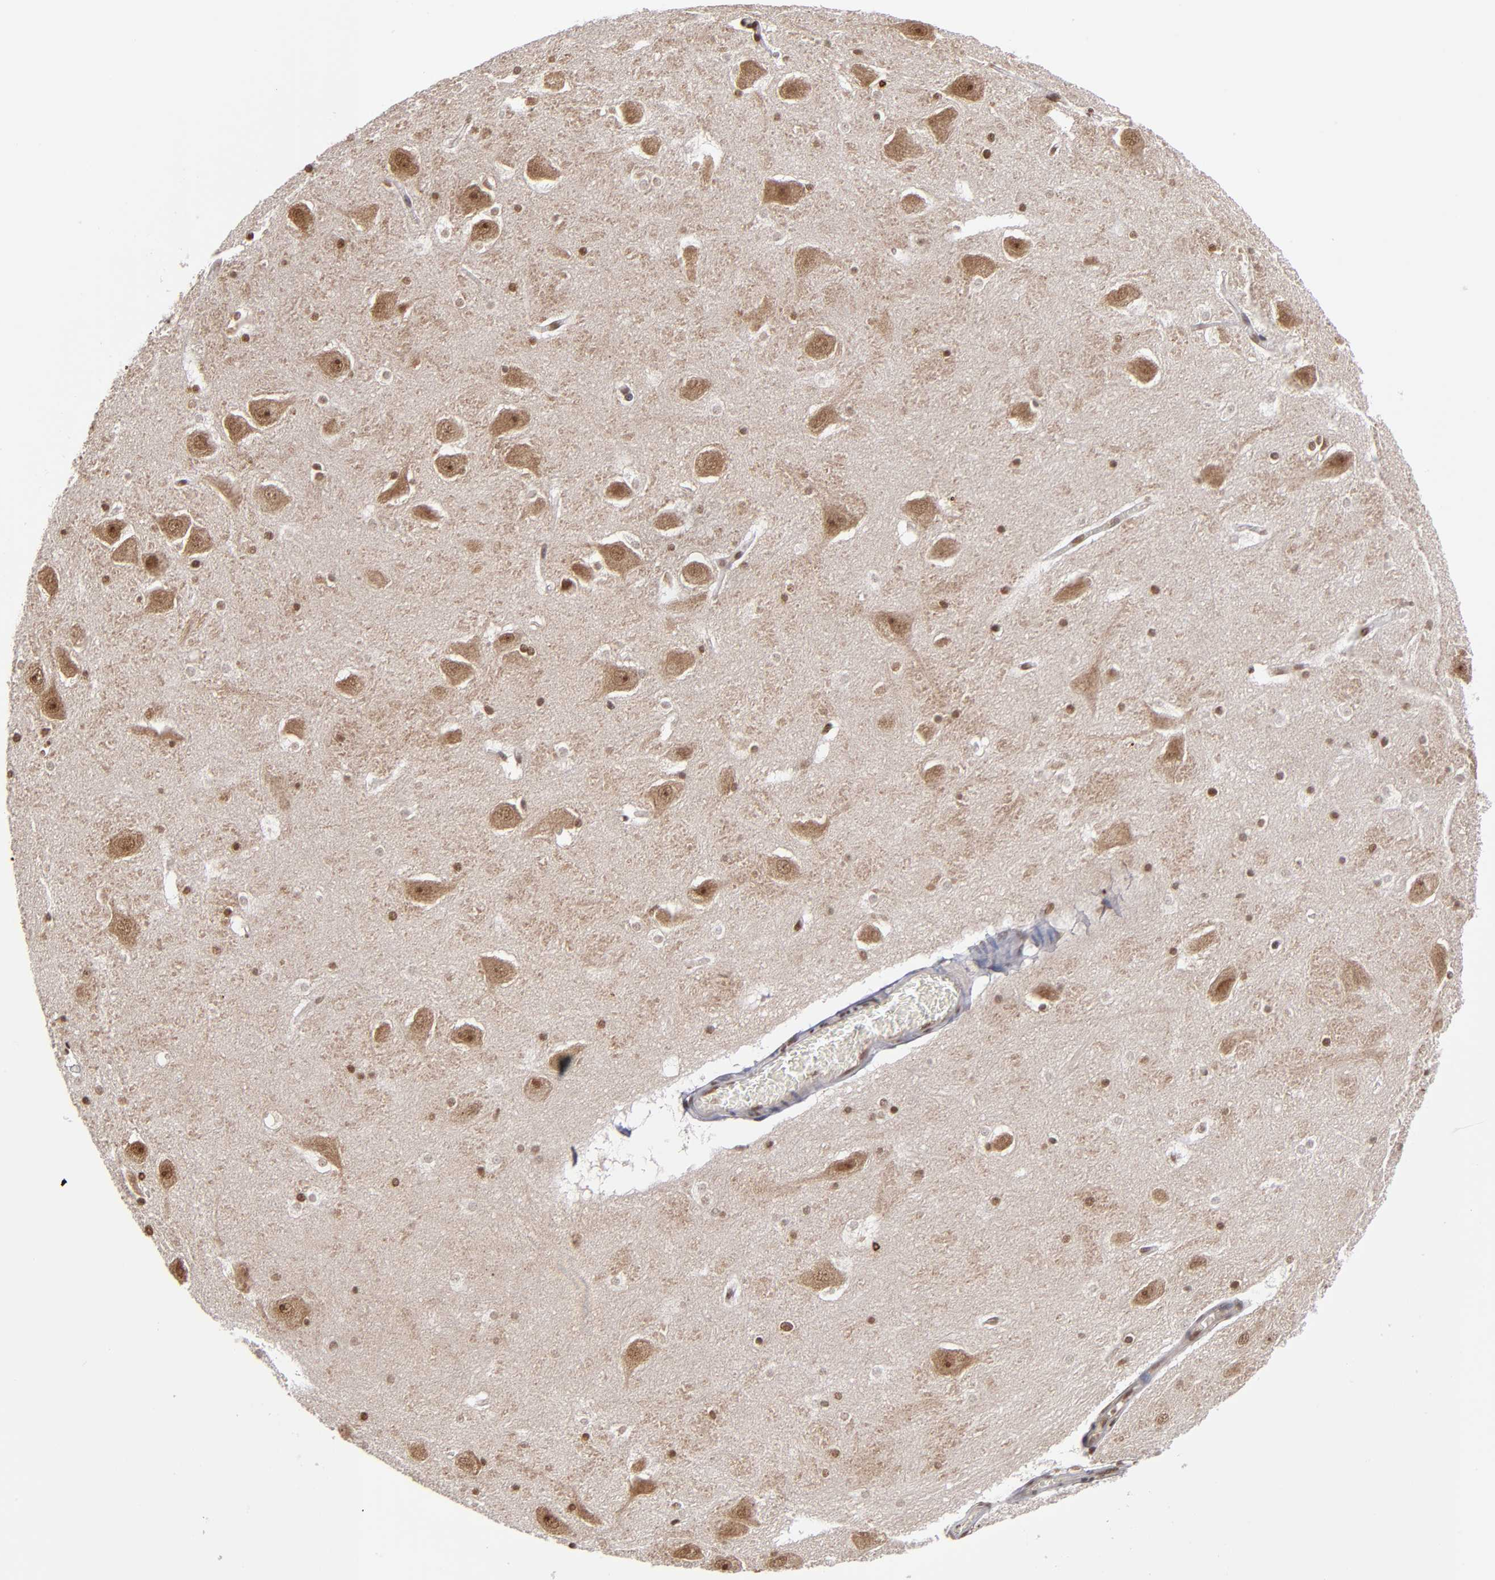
{"staining": {"intensity": "moderate", "quantity": ">75%", "location": "nuclear"}, "tissue": "hippocampus", "cell_type": "Glial cells", "image_type": "normal", "snomed": [{"axis": "morphology", "description": "Normal tissue, NOS"}, {"axis": "topography", "description": "Hippocampus"}], "caption": "The photomicrograph exhibits a brown stain indicating the presence of a protein in the nuclear of glial cells in hippocampus.", "gene": "ABL2", "patient": {"sex": "male", "age": 45}}